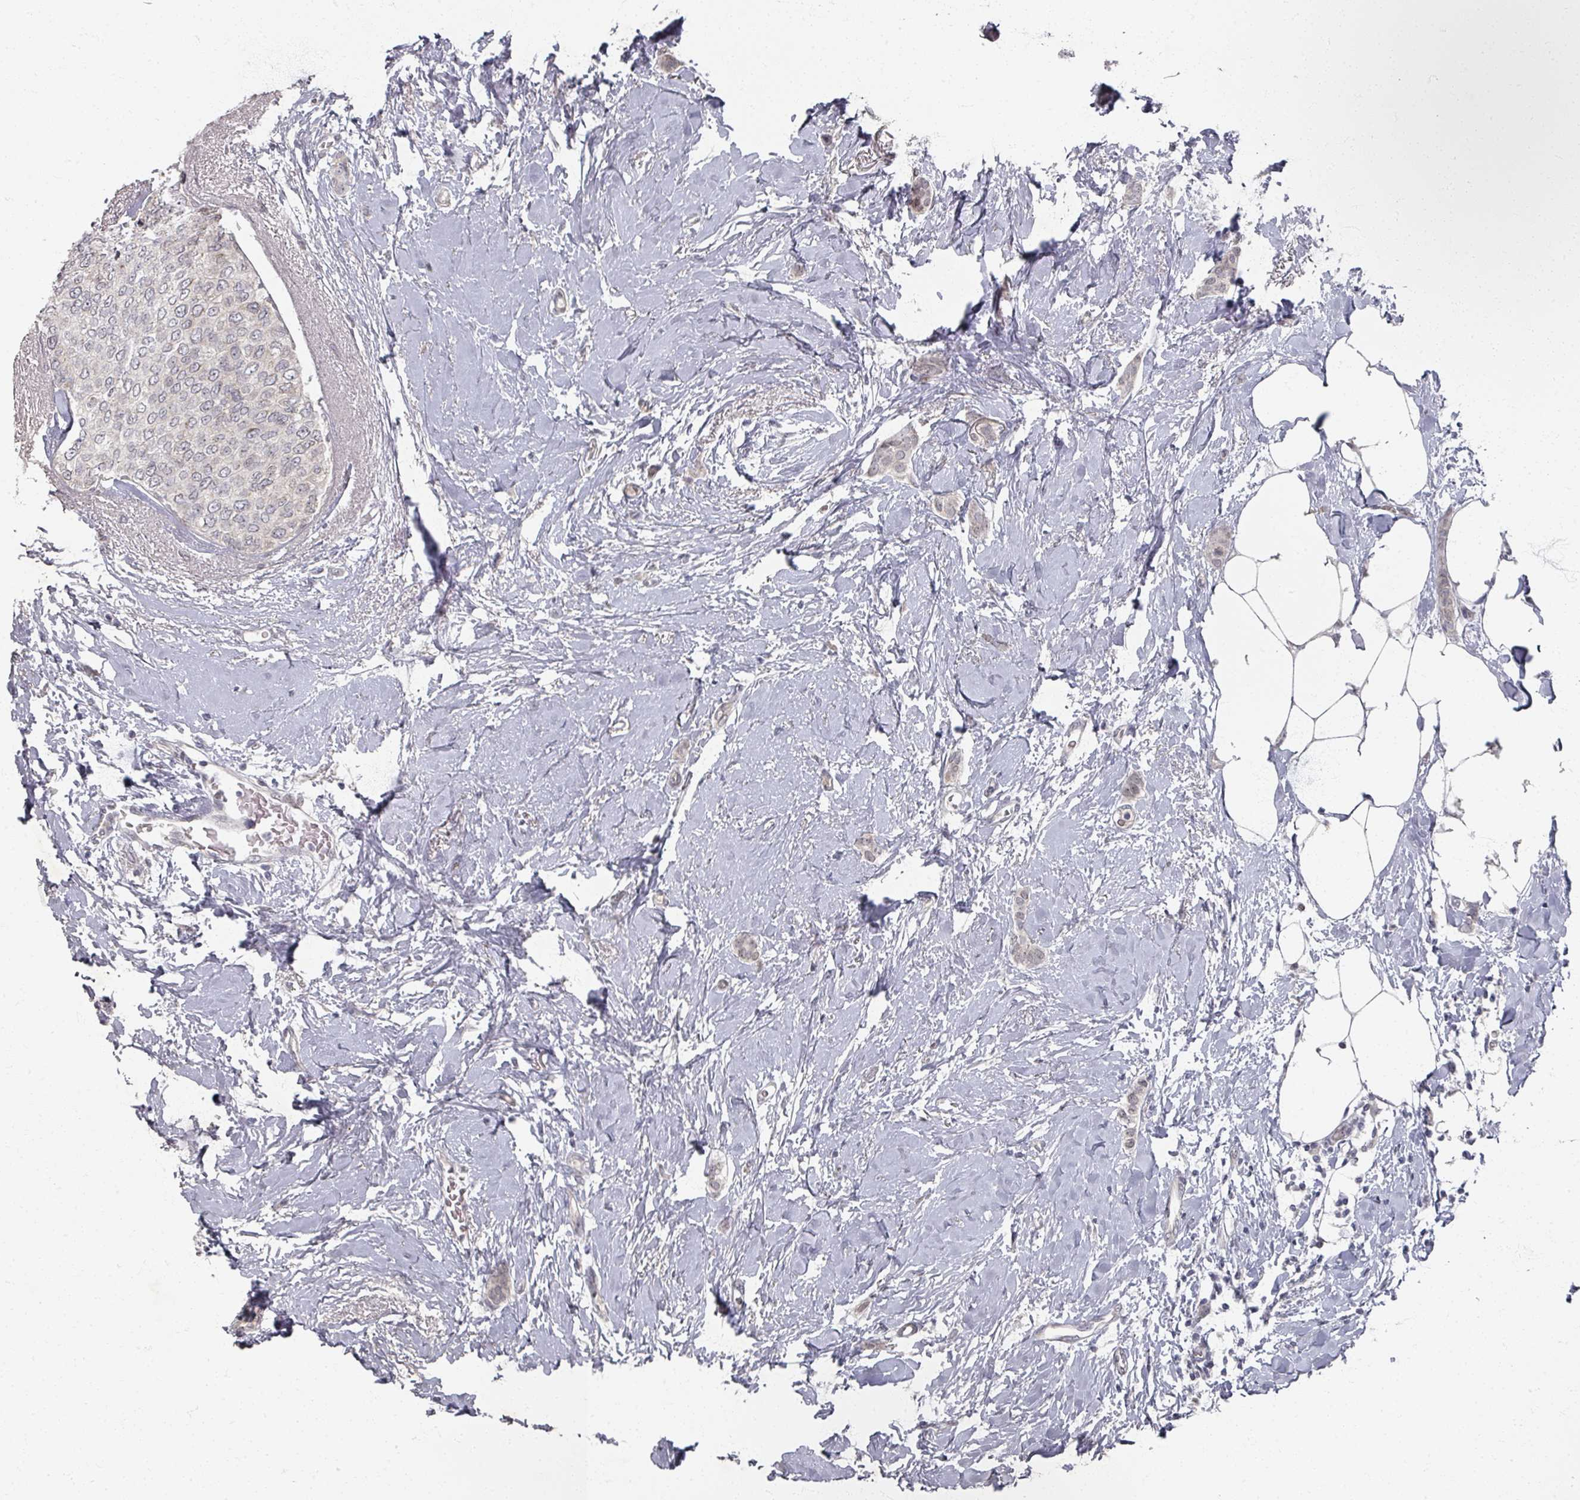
{"staining": {"intensity": "weak", "quantity": "<25%", "location": "nuclear"}, "tissue": "breast cancer", "cell_type": "Tumor cells", "image_type": "cancer", "snomed": [{"axis": "morphology", "description": "Duct carcinoma"}, {"axis": "topography", "description": "Breast"}], "caption": "Tumor cells show no significant positivity in breast infiltrating ductal carcinoma.", "gene": "PSKH1", "patient": {"sex": "female", "age": 72}}